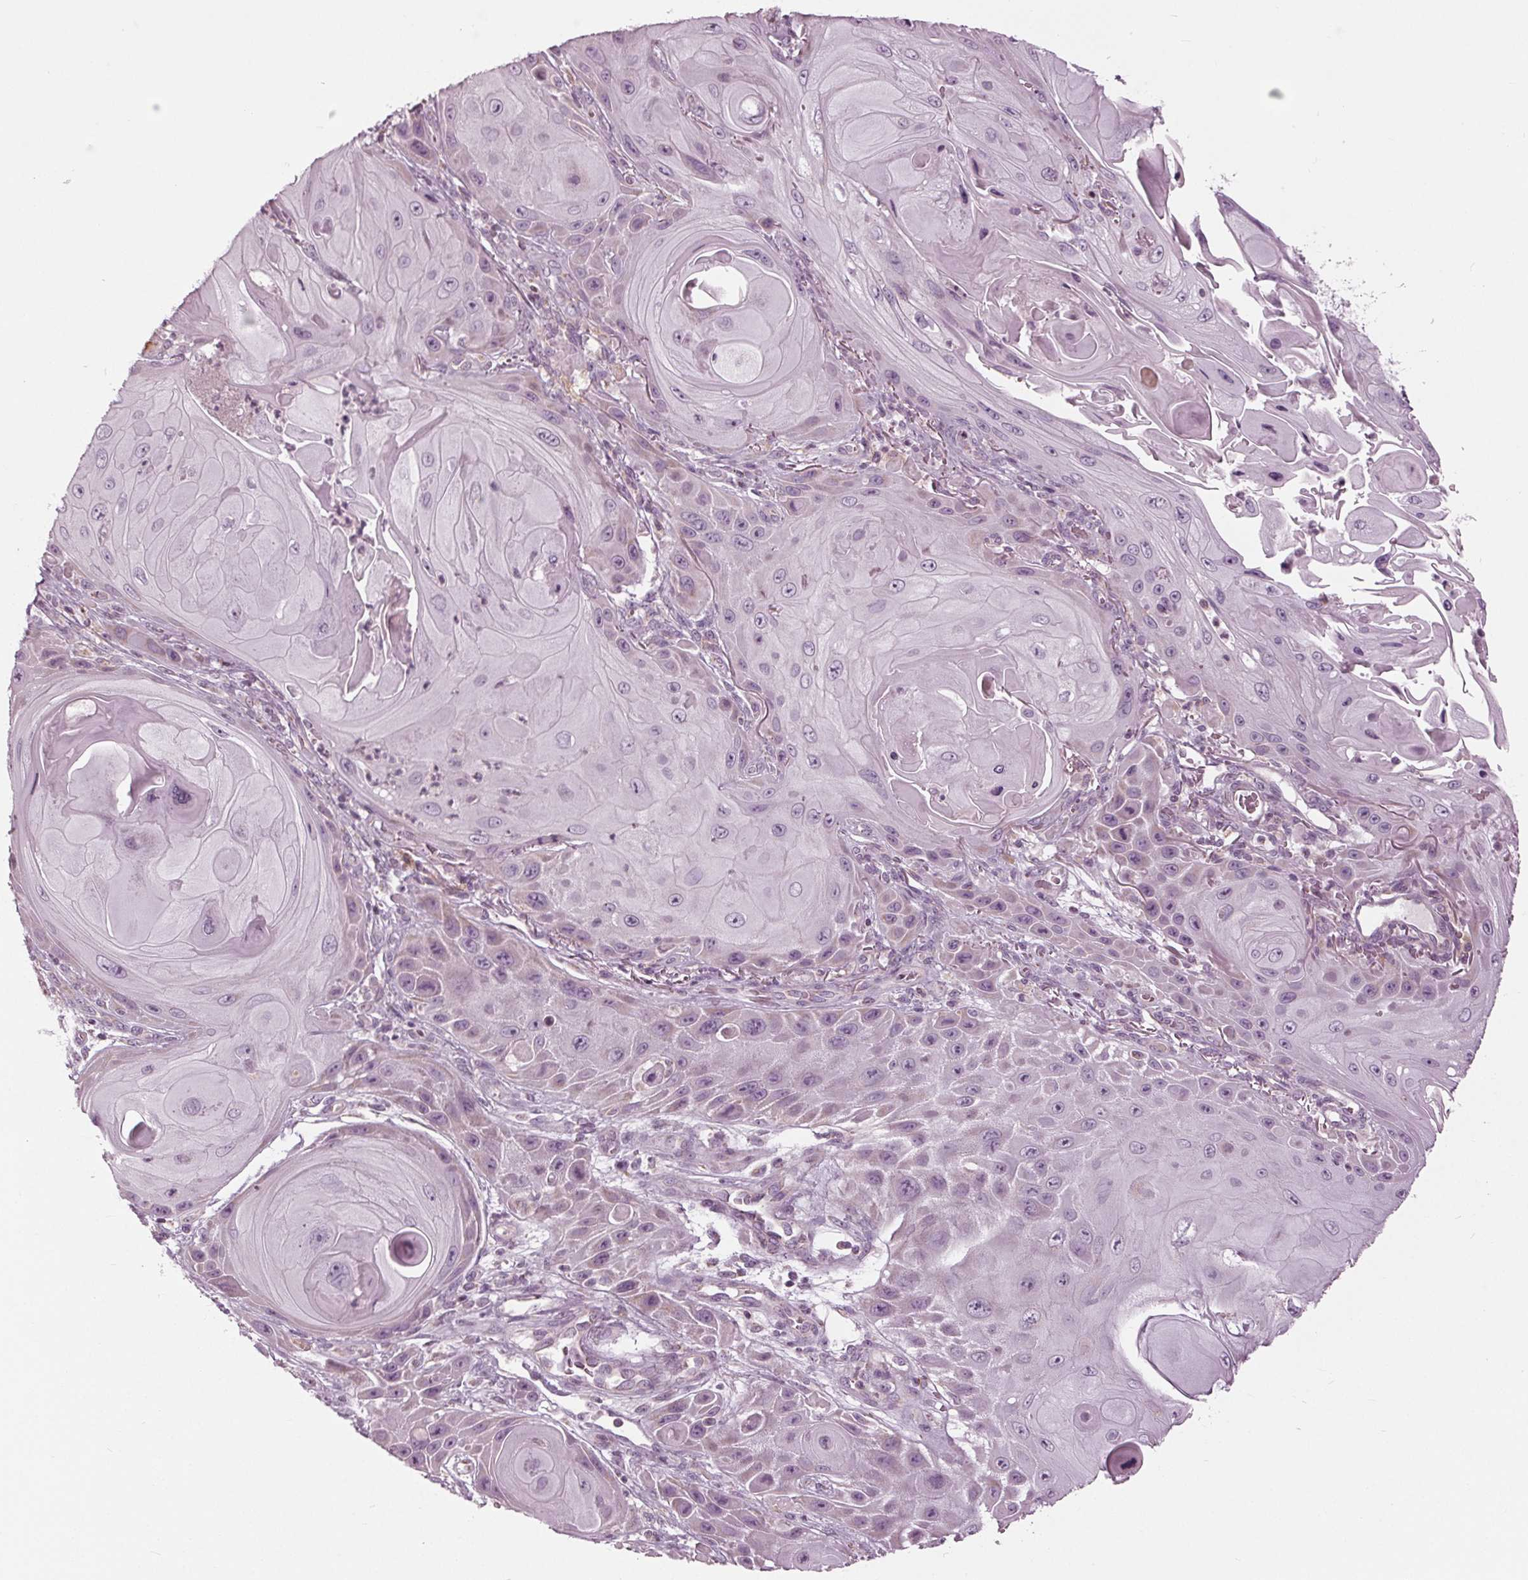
{"staining": {"intensity": "negative", "quantity": "none", "location": "none"}, "tissue": "skin cancer", "cell_type": "Tumor cells", "image_type": "cancer", "snomed": [{"axis": "morphology", "description": "Squamous cell carcinoma, NOS"}, {"axis": "topography", "description": "Skin"}], "caption": "DAB immunohistochemical staining of squamous cell carcinoma (skin) displays no significant positivity in tumor cells.", "gene": "CLN6", "patient": {"sex": "female", "age": 94}}